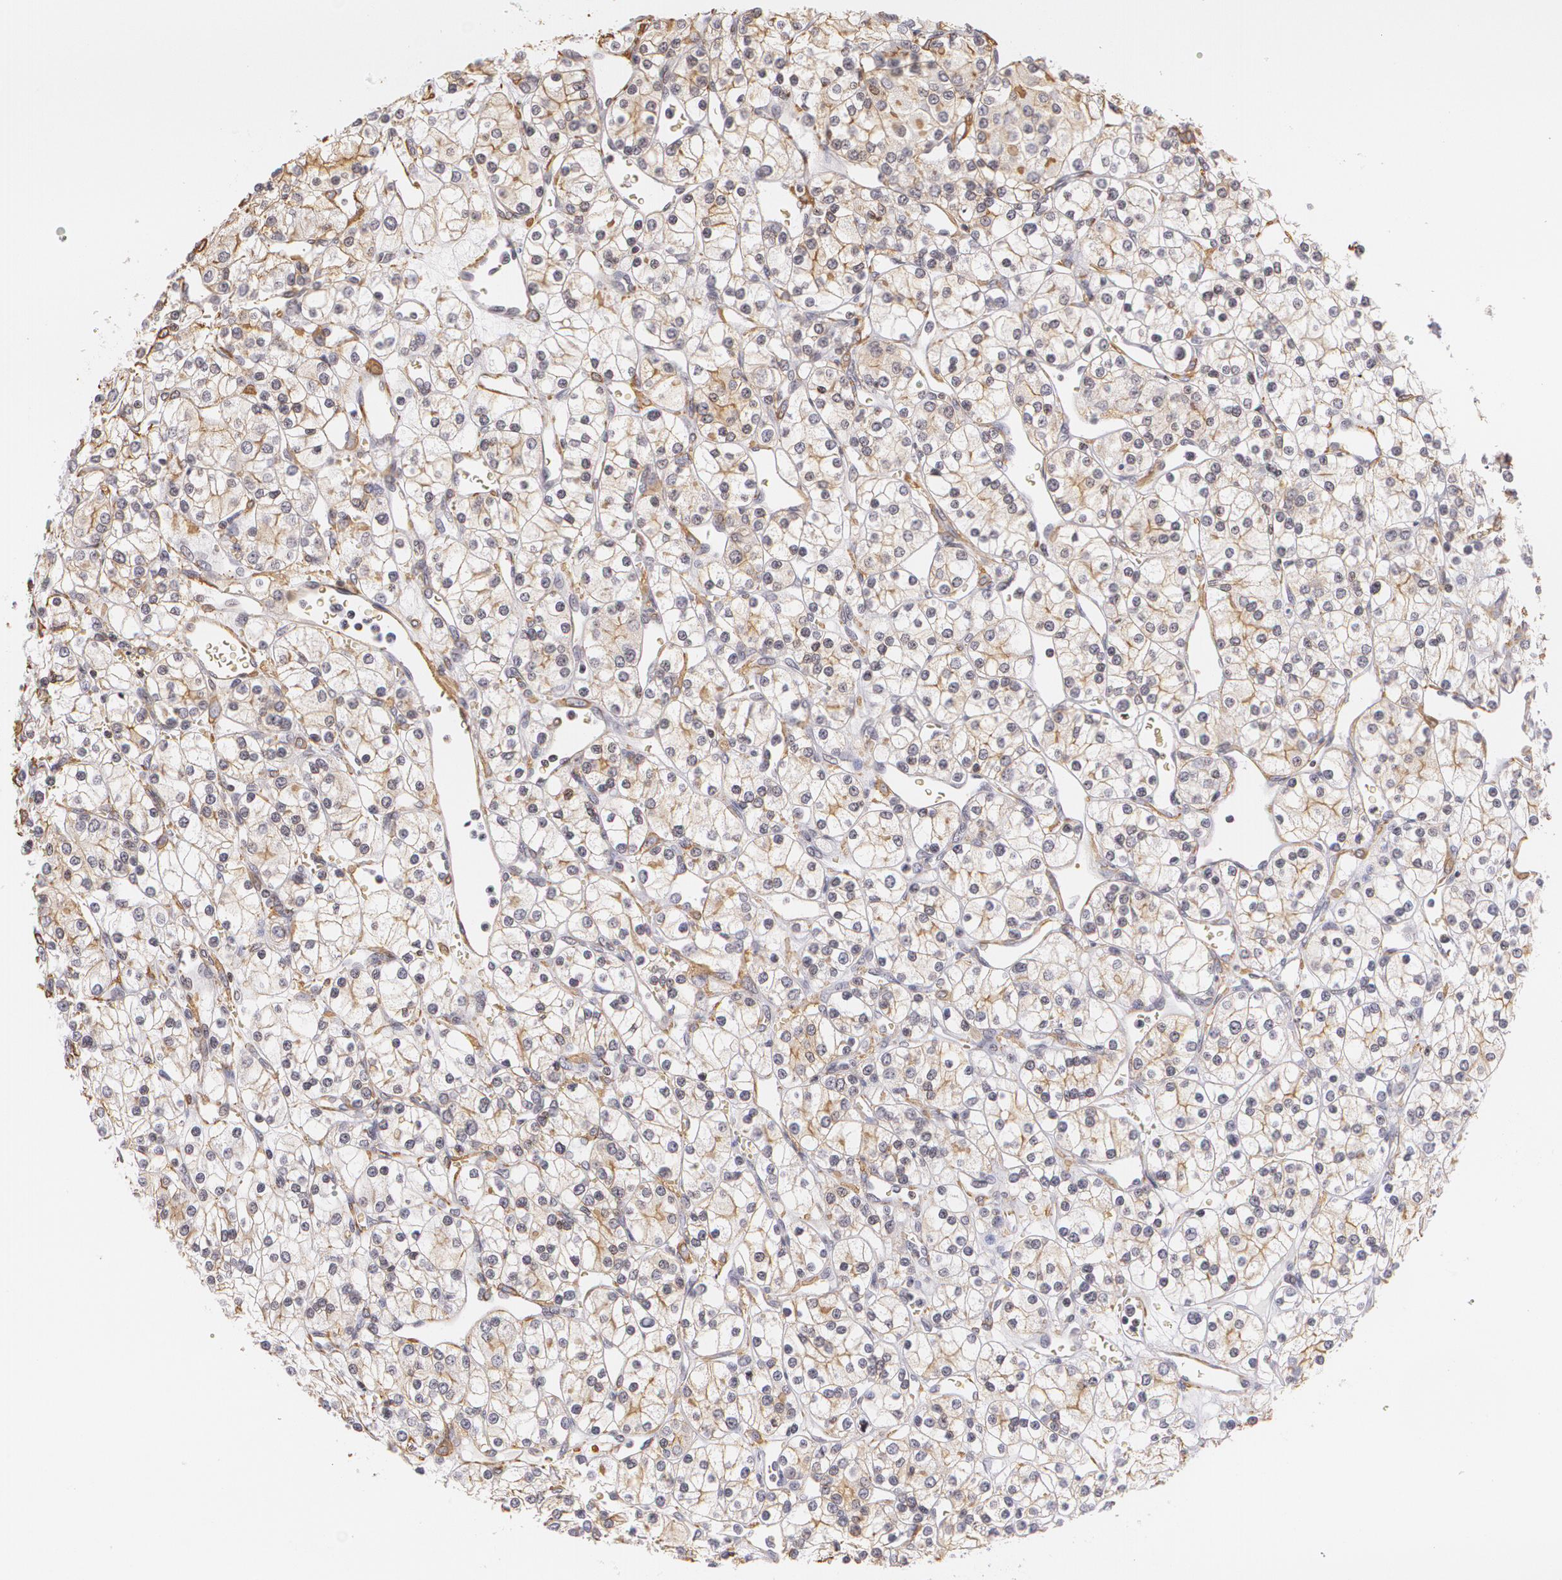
{"staining": {"intensity": "weak", "quantity": "25%-75%", "location": "cytoplasmic/membranous"}, "tissue": "renal cancer", "cell_type": "Tumor cells", "image_type": "cancer", "snomed": [{"axis": "morphology", "description": "Adenocarcinoma, NOS"}, {"axis": "topography", "description": "Kidney"}], "caption": "IHC histopathology image of human renal cancer stained for a protein (brown), which shows low levels of weak cytoplasmic/membranous positivity in about 25%-75% of tumor cells.", "gene": "VAMP1", "patient": {"sex": "female", "age": 62}}